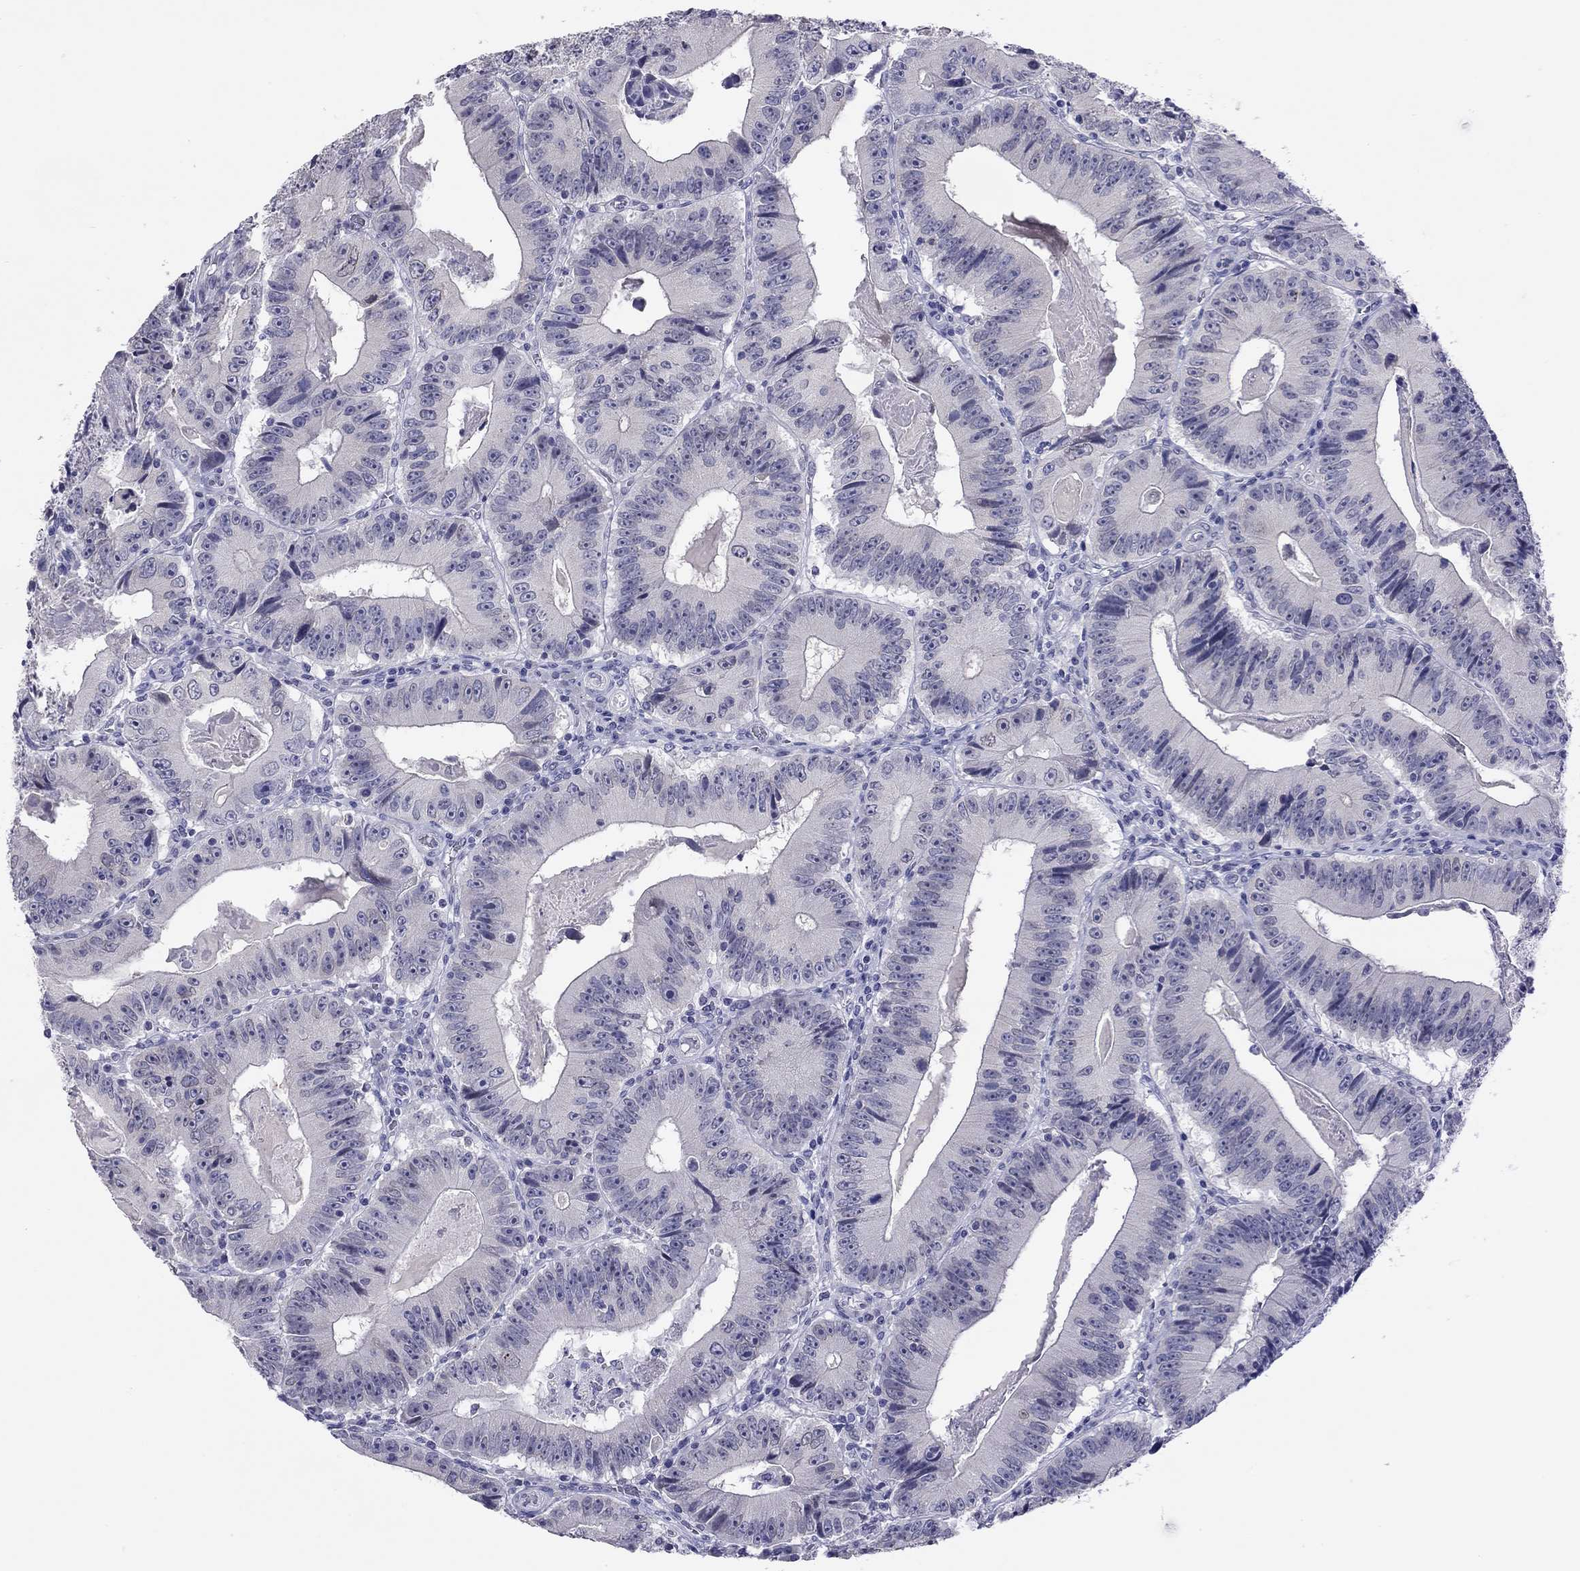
{"staining": {"intensity": "negative", "quantity": "none", "location": "none"}, "tissue": "colorectal cancer", "cell_type": "Tumor cells", "image_type": "cancer", "snomed": [{"axis": "morphology", "description": "Adenocarcinoma, NOS"}, {"axis": "topography", "description": "Colon"}], "caption": "Immunohistochemical staining of human colorectal cancer displays no significant expression in tumor cells.", "gene": "ARMC12", "patient": {"sex": "female", "age": 86}}